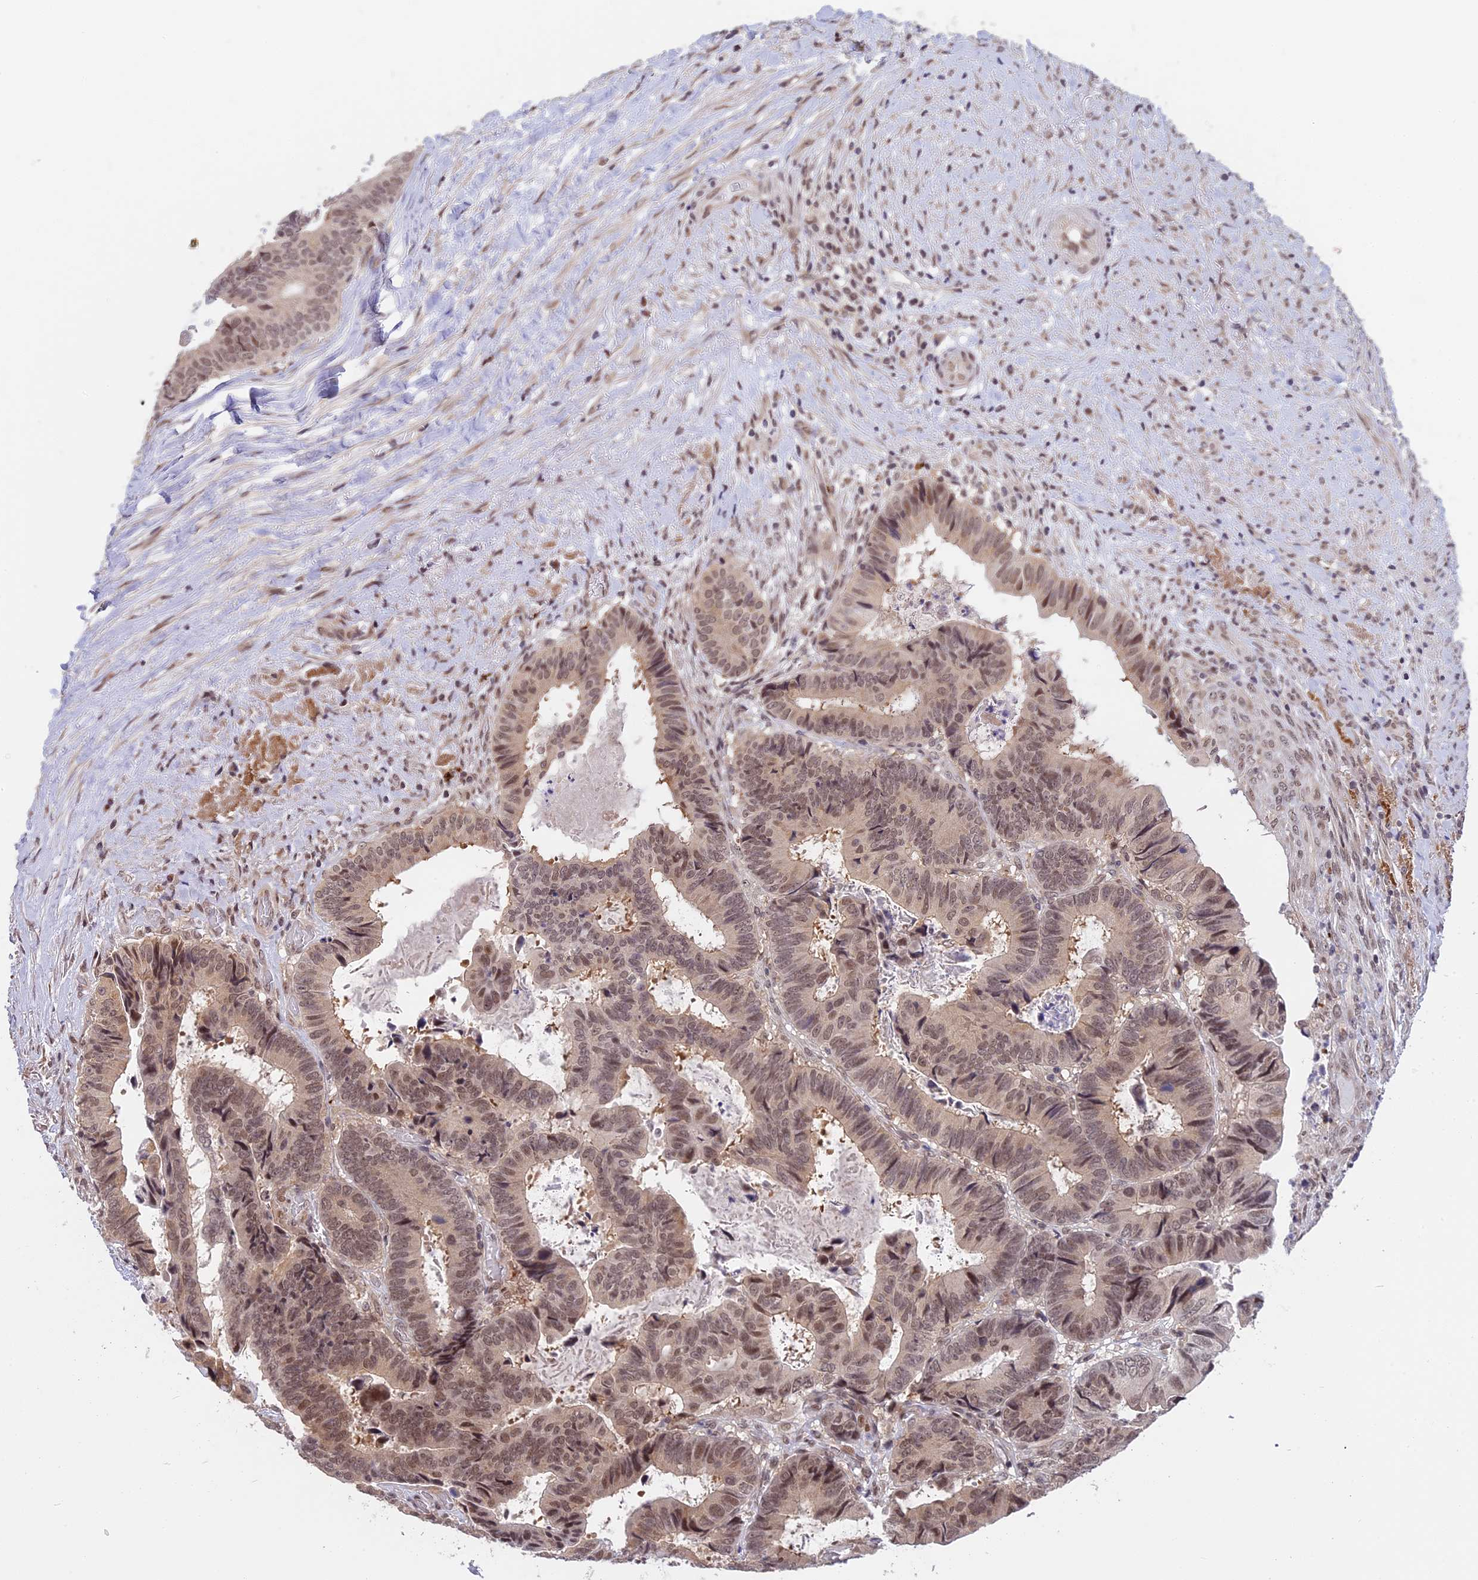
{"staining": {"intensity": "weak", "quantity": "<25%", "location": "nuclear"}, "tissue": "colorectal cancer", "cell_type": "Tumor cells", "image_type": "cancer", "snomed": [{"axis": "morphology", "description": "Adenocarcinoma, NOS"}, {"axis": "topography", "description": "Colon"}], "caption": "DAB immunohistochemical staining of human colorectal adenocarcinoma reveals no significant staining in tumor cells.", "gene": "POLR2C", "patient": {"sex": "male", "age": 85}}